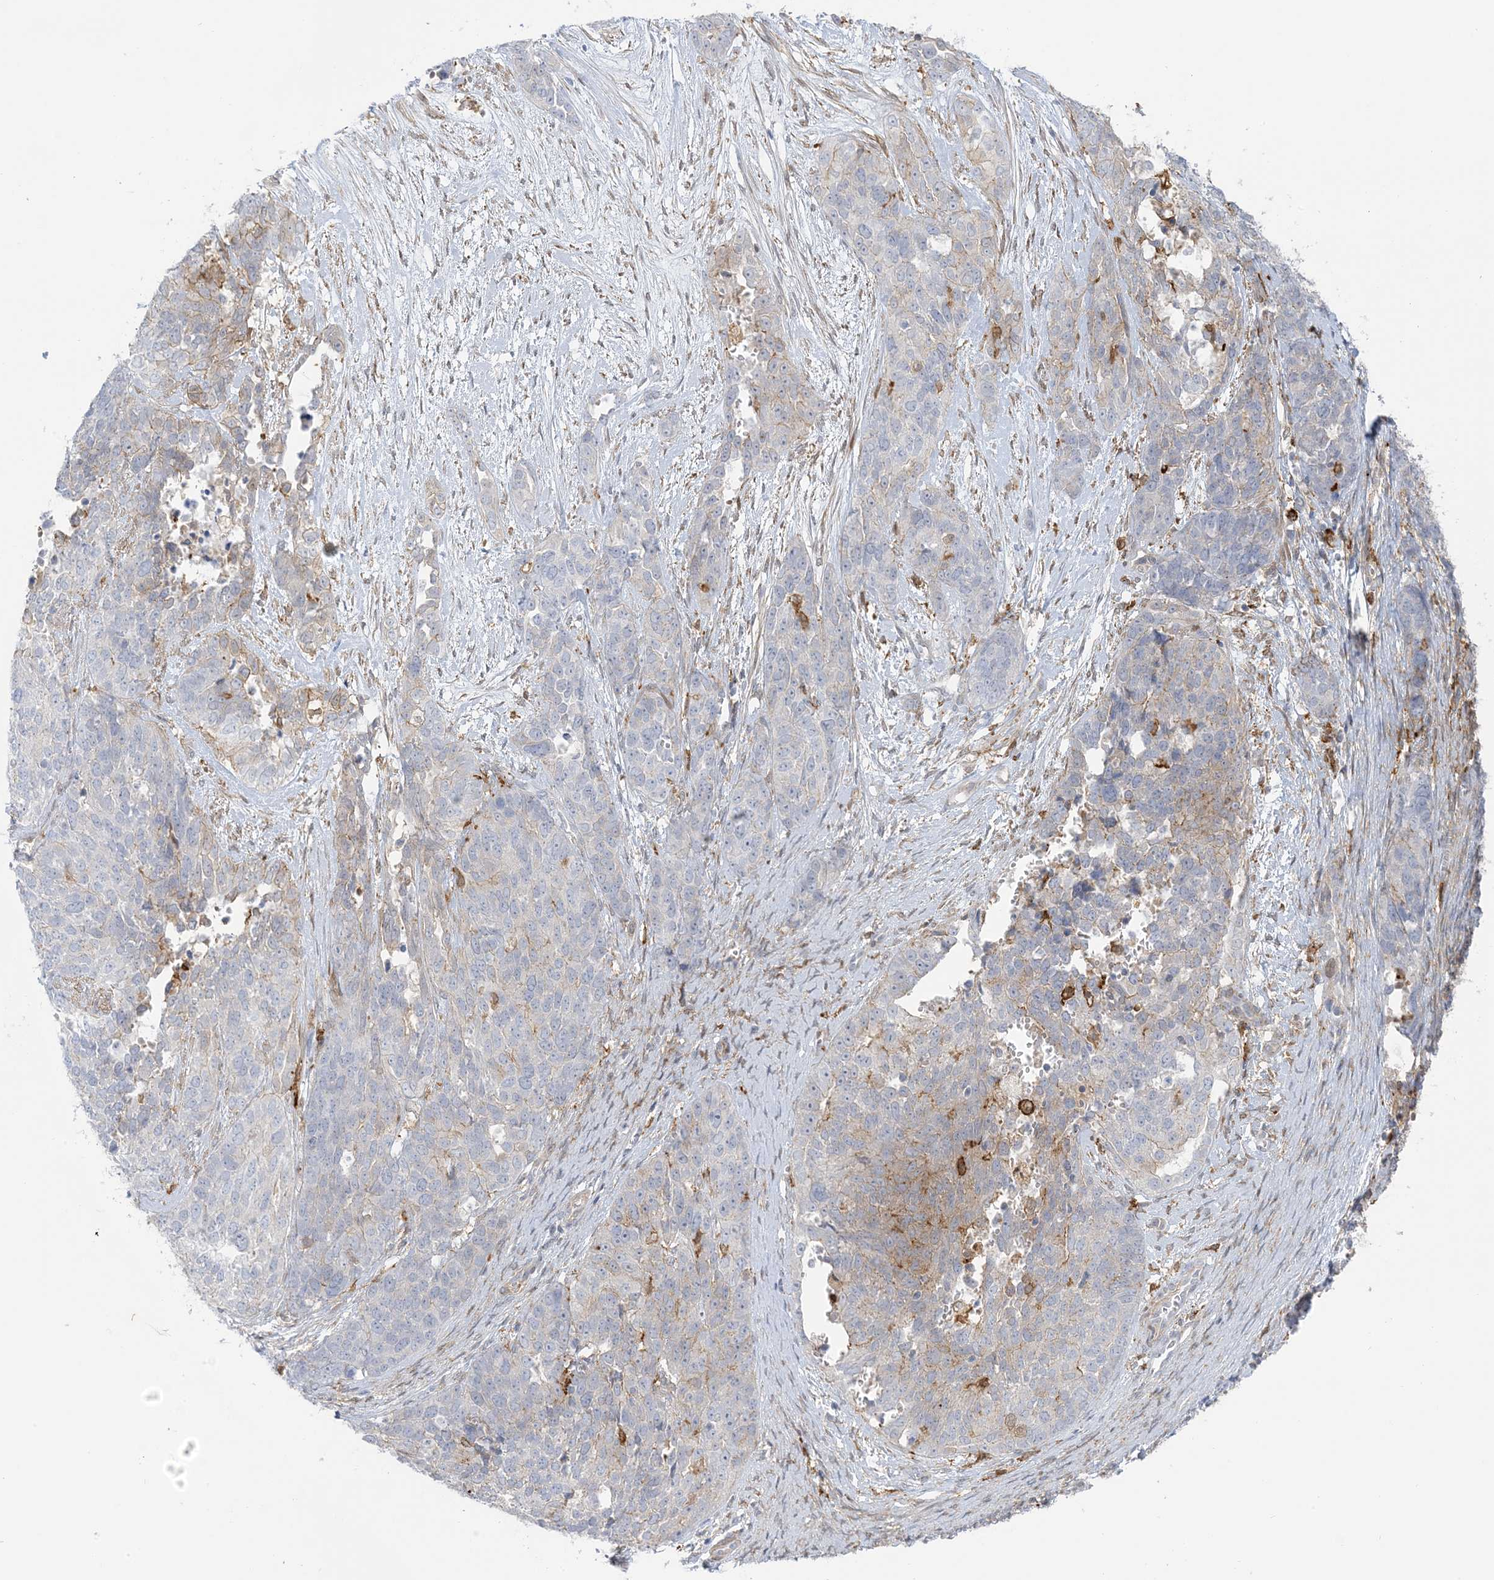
{"staining": {"intensity": "weak", "quantity": "<25%", "location": "cytoplasmic/membranous"}, "tissue": "ovarian cancer", "cell_type": "Tumor cells", "image_type": "cancer", "snomed": [{"axis": "morphology", "description": "Cystadenocarcinoma, serous, NOS"}, {"axis": "topography", "description": "Ovary"}], "caption": "Ovarian cancer (serous cystadenocarcinoma) was stained to show a protein in brown. There is no significant expression in tumor cells.", "gene": "ICMT", "patient": {"sex": "female", "age": 44}}